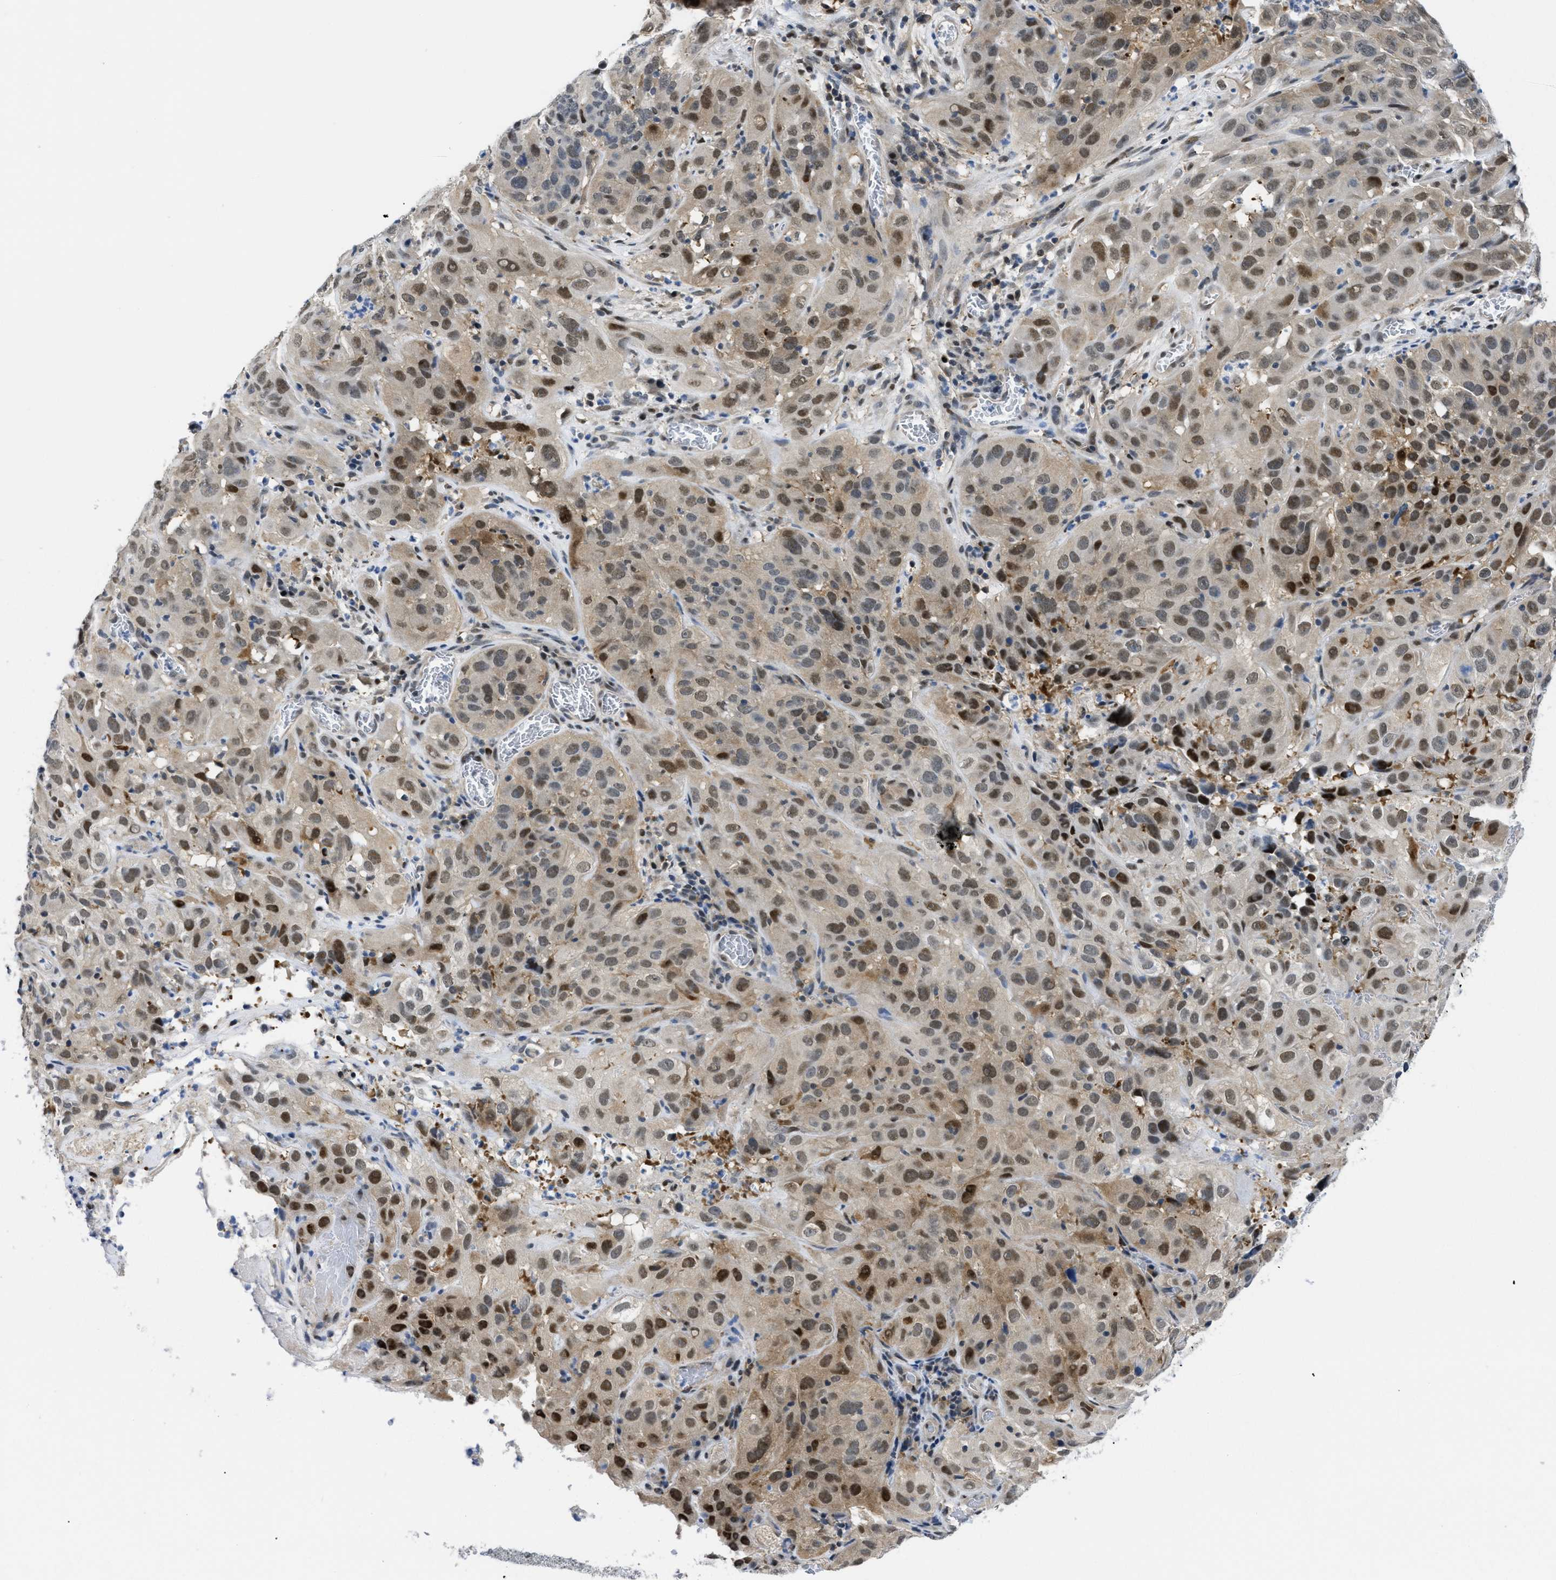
{"staining": {"intensity": "moderate", "quantity": ">75%", "location": "nuclear"}, "tissue": "cervical cancer", "cell_type": "Tumor cells", "image_type": "cancer", "snomed": [{"axis": "morphology", "description": "Squamous cell carcinoma, NOS"}, {"axis": "topography", "description": "Cervix"}], "caption": "A medium amount of moderate nuclear positivity is present in about >75% of tumor cells in squamous cell carcinoma (cervical) tissue.", "gene": "SLC29A2", "patient": {"sex": "female", "age": 32}}